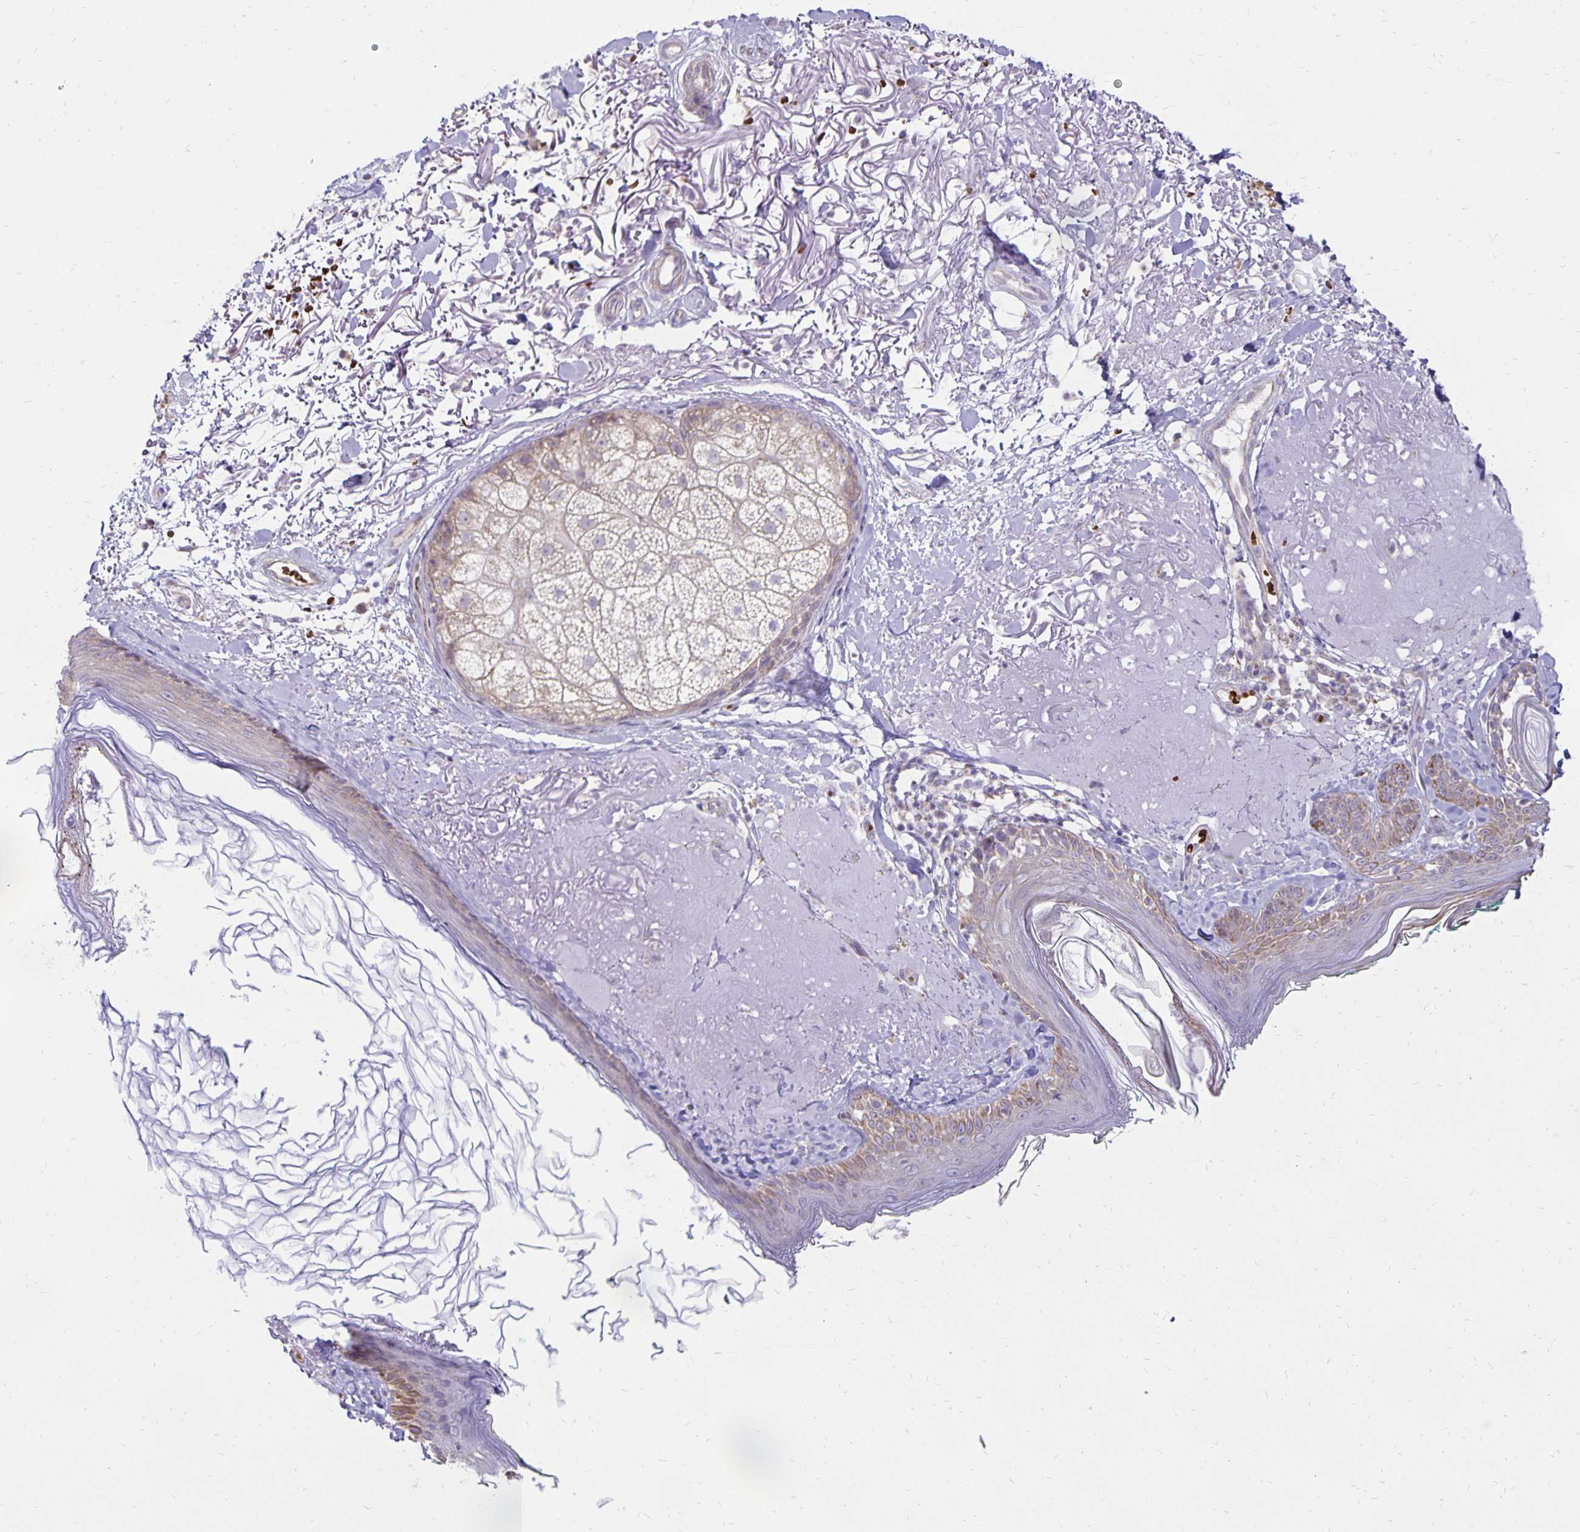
{"staining": {"intensity": "negative", "quantity": "none", "location": "none"}, "tissue": "skin", "cell_type": "Fibroblasts", "image_type": "normal", "snomed": [{"axis": "morphology", "description": "Normal tissue, NOS"}, {"axis": "topography", "description": "Skin"}], "caption": "Histopathology image shows no significant protein positivity in fibroblasts of benign skin.", "gene": "FN3K", "patient": {"sex": "male", "age": 73}}